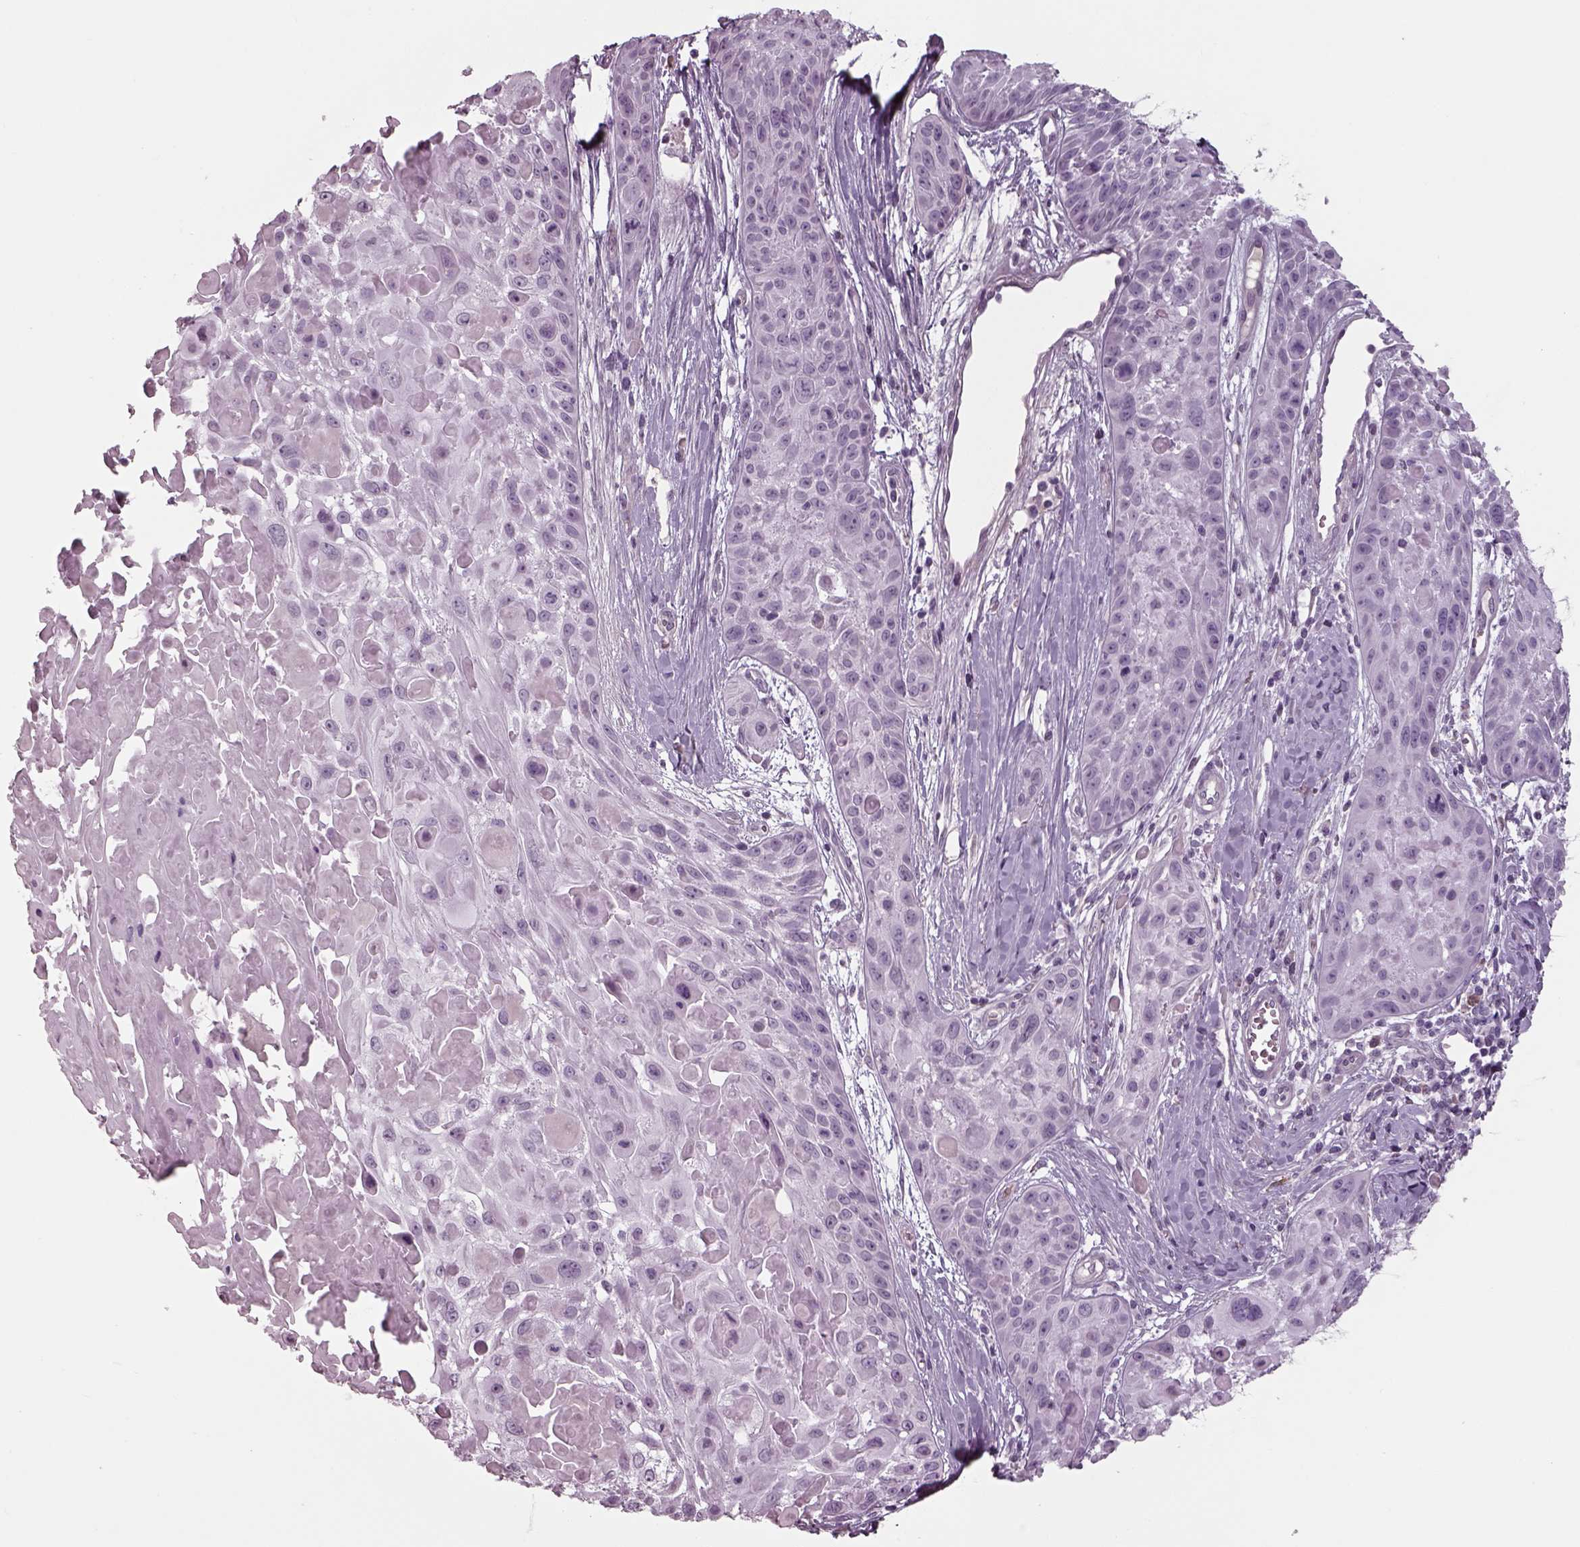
{"staining": {"intensity": "negative", "quantity": "none", "location": "none"}, "tissue": "skin cancer", "cell_type": "Tumor cells", "image_type": "cancer", "snomed": [{"axis": "morphology", "description": "Squamous cell carcinoma, NOS"}, {"axis": "topography", "description": "Skin"}, {"axis": "topography", "description": "Anal"}], "caption": "Squamous cell carcinoma (skin) was stained to show a protein in brown. There is no significant staining in tumor cells.", "gene": "SEPTIN14", "patient": {"sex": "female", "age": 75}}